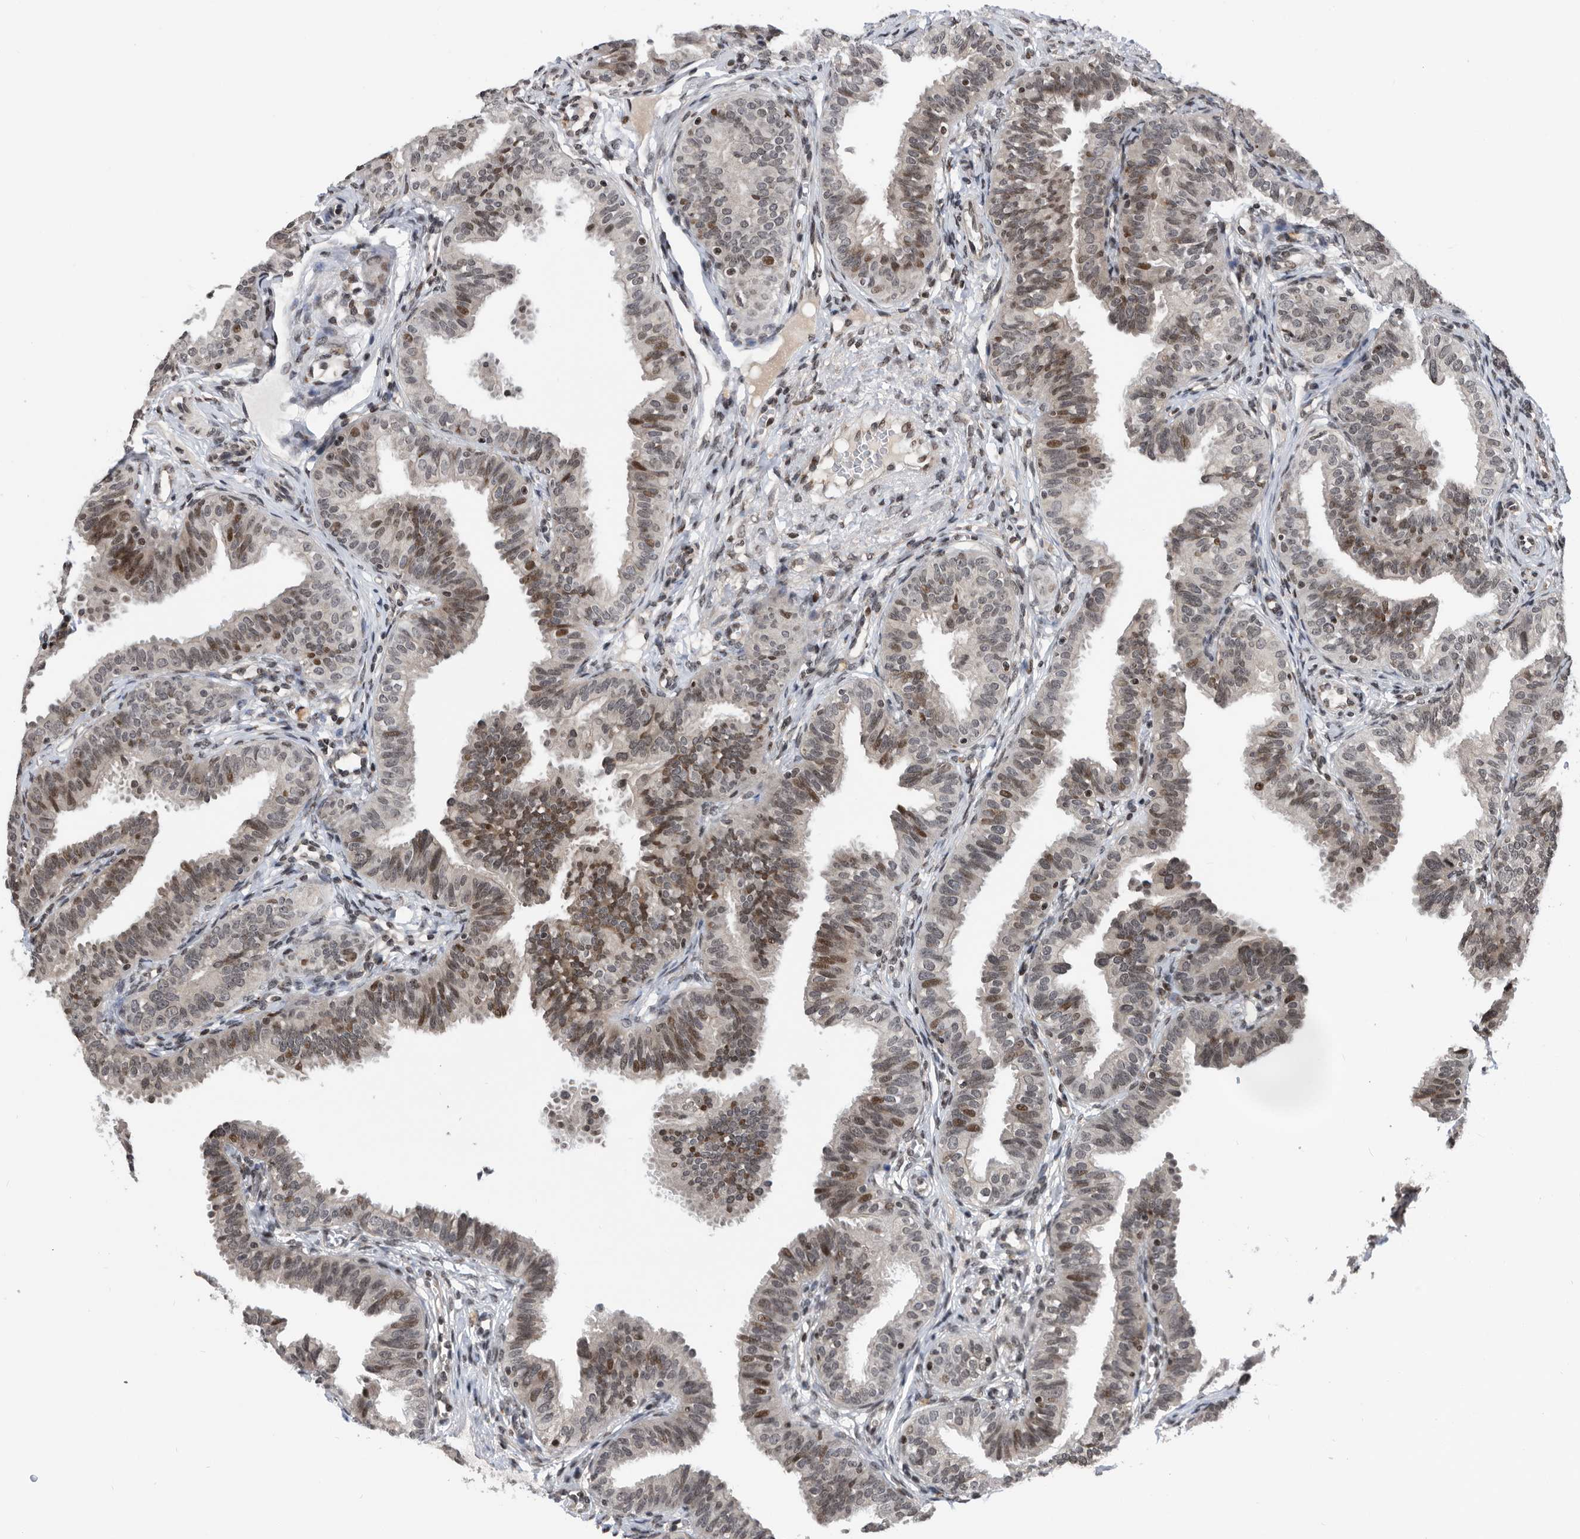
{"staining": {"intensity": "moderate", "quantity": "25%-75%", "location": "nuclear"}, "tissue": "fallopian tube", "cell_type": "Glandular cells", "image_type": "normal", "snomed": [{"axis": "morphology", "description": "Normal tissue, NOS"}, {"axis": "topography", "description": "Fallopian tube"}], "caption": "This micrograph shows immunohistochemistry (IHC) staining of benign fallopian tube, with medium moderate nuclear staining in about 25%-75% of glandular cells.", "gene": "SNRNP48", "patient": {"sex": "female", "age": 35}}